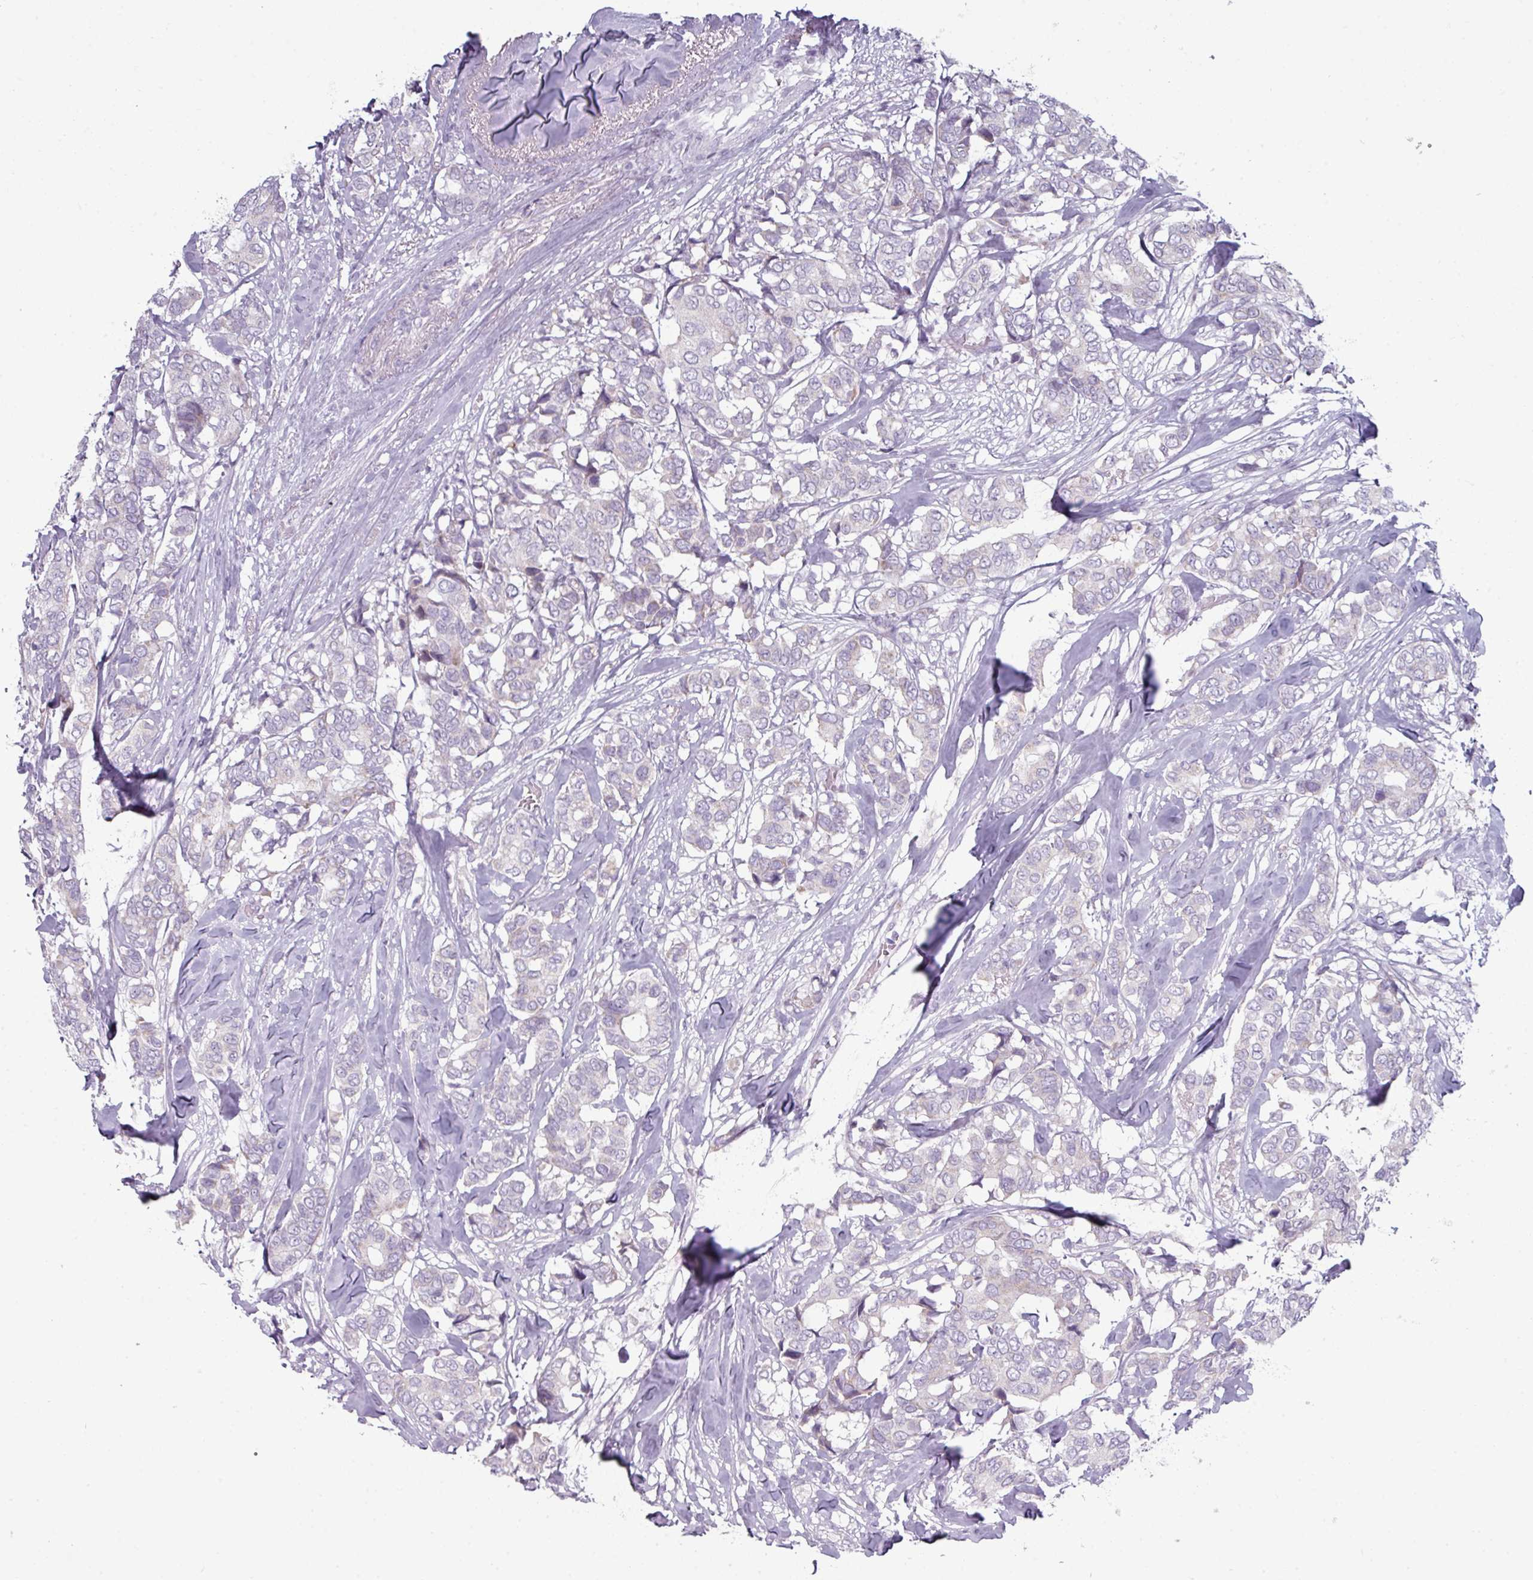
{"staining": {"intensity": "weak", "quantity": "<25%", "location": "cytoplasmic/membranous"}, "tissue": "breast cancer", "cell_type": "Tumor cells", "image_type": "cancer", "snomed": [{"axis": "morphology", "description": "Duct carcinoma"}, {"axis": "topography", "description": "Breast"}], "caption": "Immunohistochemistry of breast cancer (infiltrating ductal carcinoma) exhibits no staining in tumor cells. (DAB (3,3'-diaminobenzidine) immunohistochemistry (IHC), high magnification).", "gene": "ZNF615", "patient": {"sex": "female", "age": 87}}